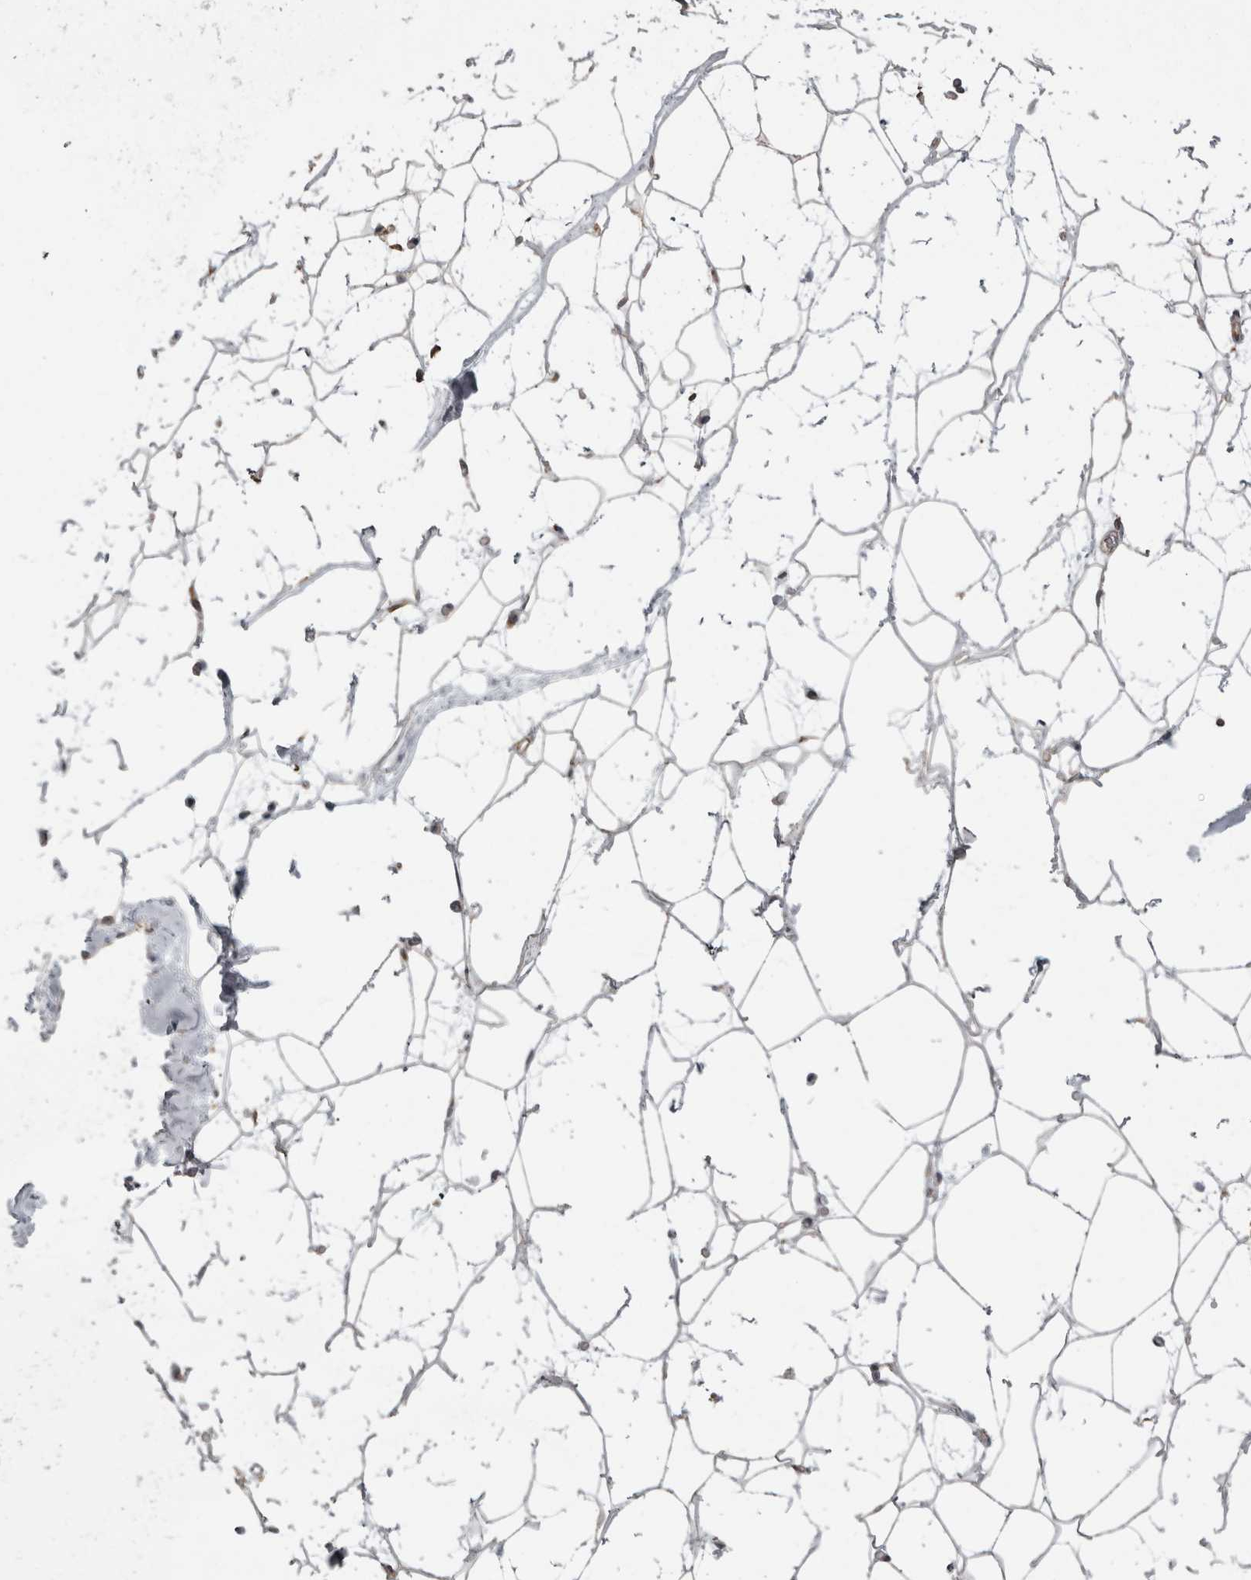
{"staining": {"intensity": "weak", "quantity": "<25%", "location": "cytoplasmic/membranous"}, "tissue": "adipose tissue", "cell_type": "Adipocytes", "image_type": "normal", "snomed": [{"axis": "morphology", "description": "Normal tissue, NOS"}, {"axis": "morphology", "description": "Fibrosis, NOS"}, {"axis": "topography", "description": "Breast"}, {"axis": "topography", "description": "Adipose tissue"}], "caption": "Immunohistochemical staining of unremarkable human adipose tissue reveals no significant staining in adipocytes.", "gene": "PPP1R12B", "patient": {"sex": "female", "age": 39}}